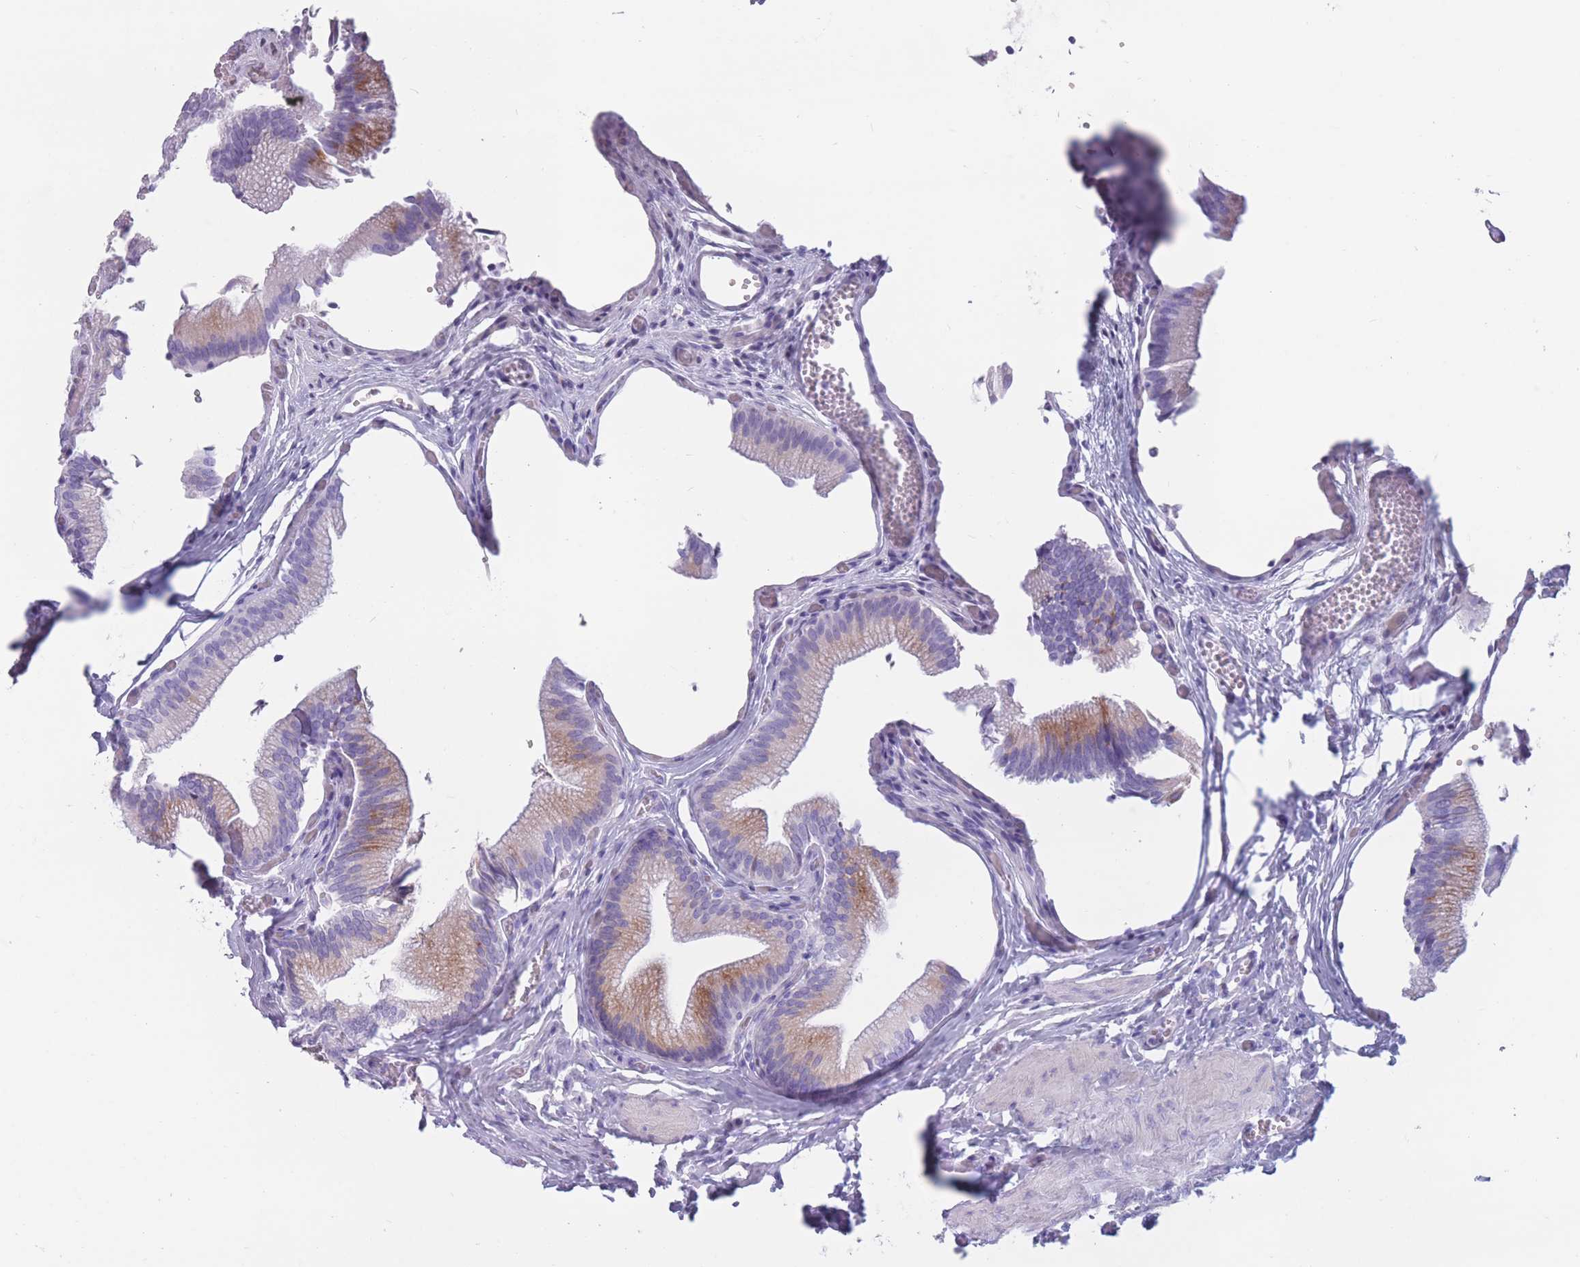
{"staining": {"intensity": "moderate", "quantity": "25%-75%", "location": "cytoplasmic/membranous"}, "tissue": "gallbladder", "cell_type": "Glandular cells", "image_type": "normal", "snomed": [{"axis": "morphology", "description": "Normal tissue, NOS"}, {"axis": "topography", "description": "Gallbladder"}, {"axis": "topography", "description": "Peripheral nerve tissue"}], "caption": "Immunohistochemistry image of benign gallbladder stained for a protein (brown), which shows medium levels of moderate cytoplasmic/membranous positivity in about 25%-75% of glandular cells.", "gene": "COL27A1", "patient": {"sex": "male", "age": 17}}